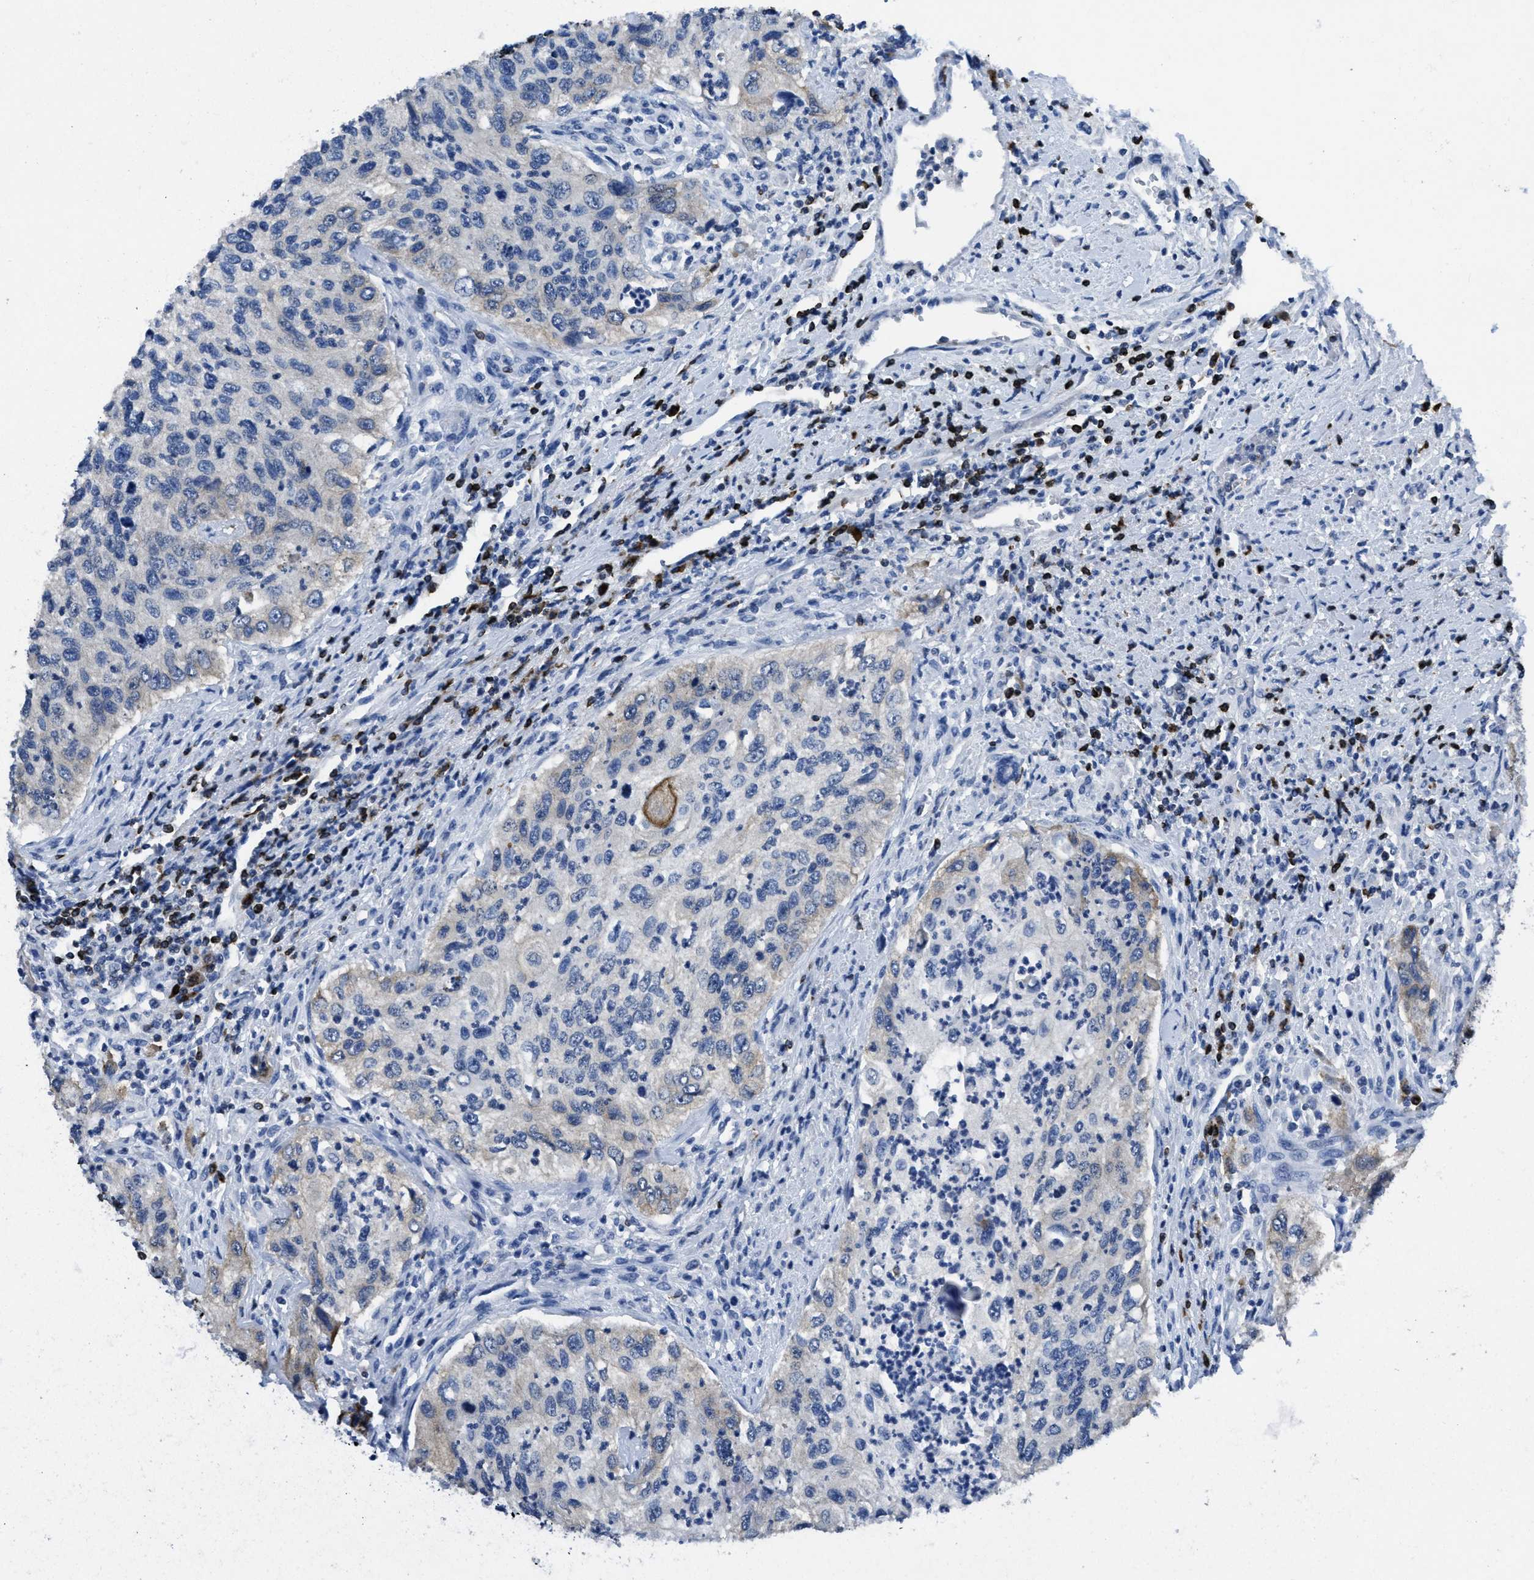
{"staining": {"intensity": "weak", "quantity": "<25%", "location": "cytoplasmic/membranous"}, "tissue": "urothelial cancer", "cell_type": "Tumor cells", "image_type": "cancer", "snomed": [{"axis": "morphology", "description": "Urothelial carcinoma, High grade"}, {"axis": "topography", "description": "Urinary bladder"}], "caption": "An image of high-grade urothelial carcinoma stained for a protein reveals no brown staining in tumor cells.", "gene": "ITGA3", "patient": {"sex": "female", "age": 60}}